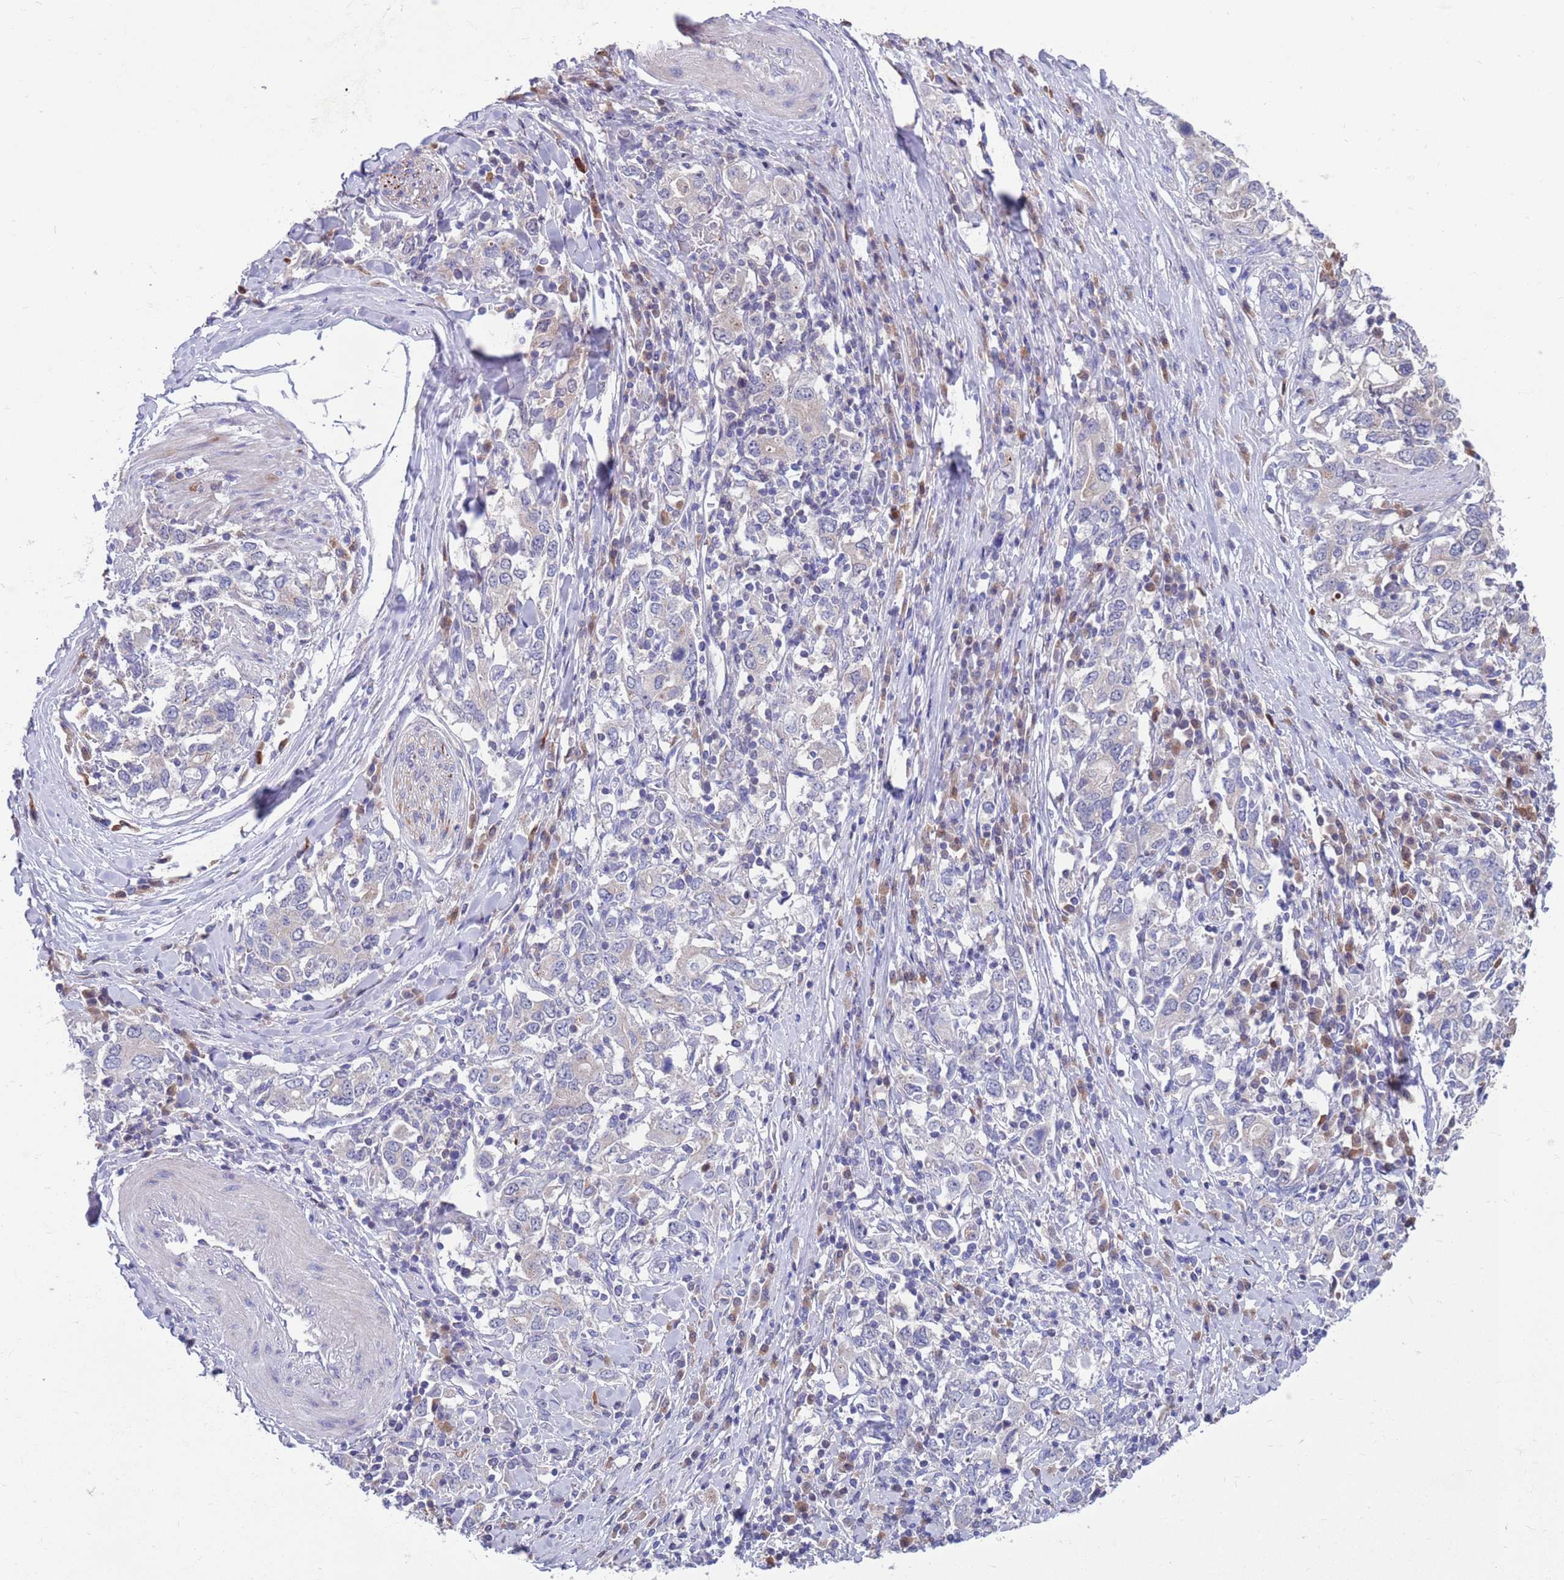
{"staining": {"intensity": "negative", "quantity": "none", "location": "none"}, "tissue": "stomach cancer", "cell_type": "Tumor cells", "image_type": "cancer", "snomed": [{"axis": "morphology", "description": "Adenocarcinoma, NOS"}, {"axis": "topography", "description": "Stomach, upper"}, {"axis": "topography", "description": "Stomach"}], "caption": "High power microscopy image of an IHC photomicrograph of stomach adenocarcinoma, revealing no significant positivity in tumor cells.", "gene": "KLHL29", "patient": {"sex": "male", "age": 62}}